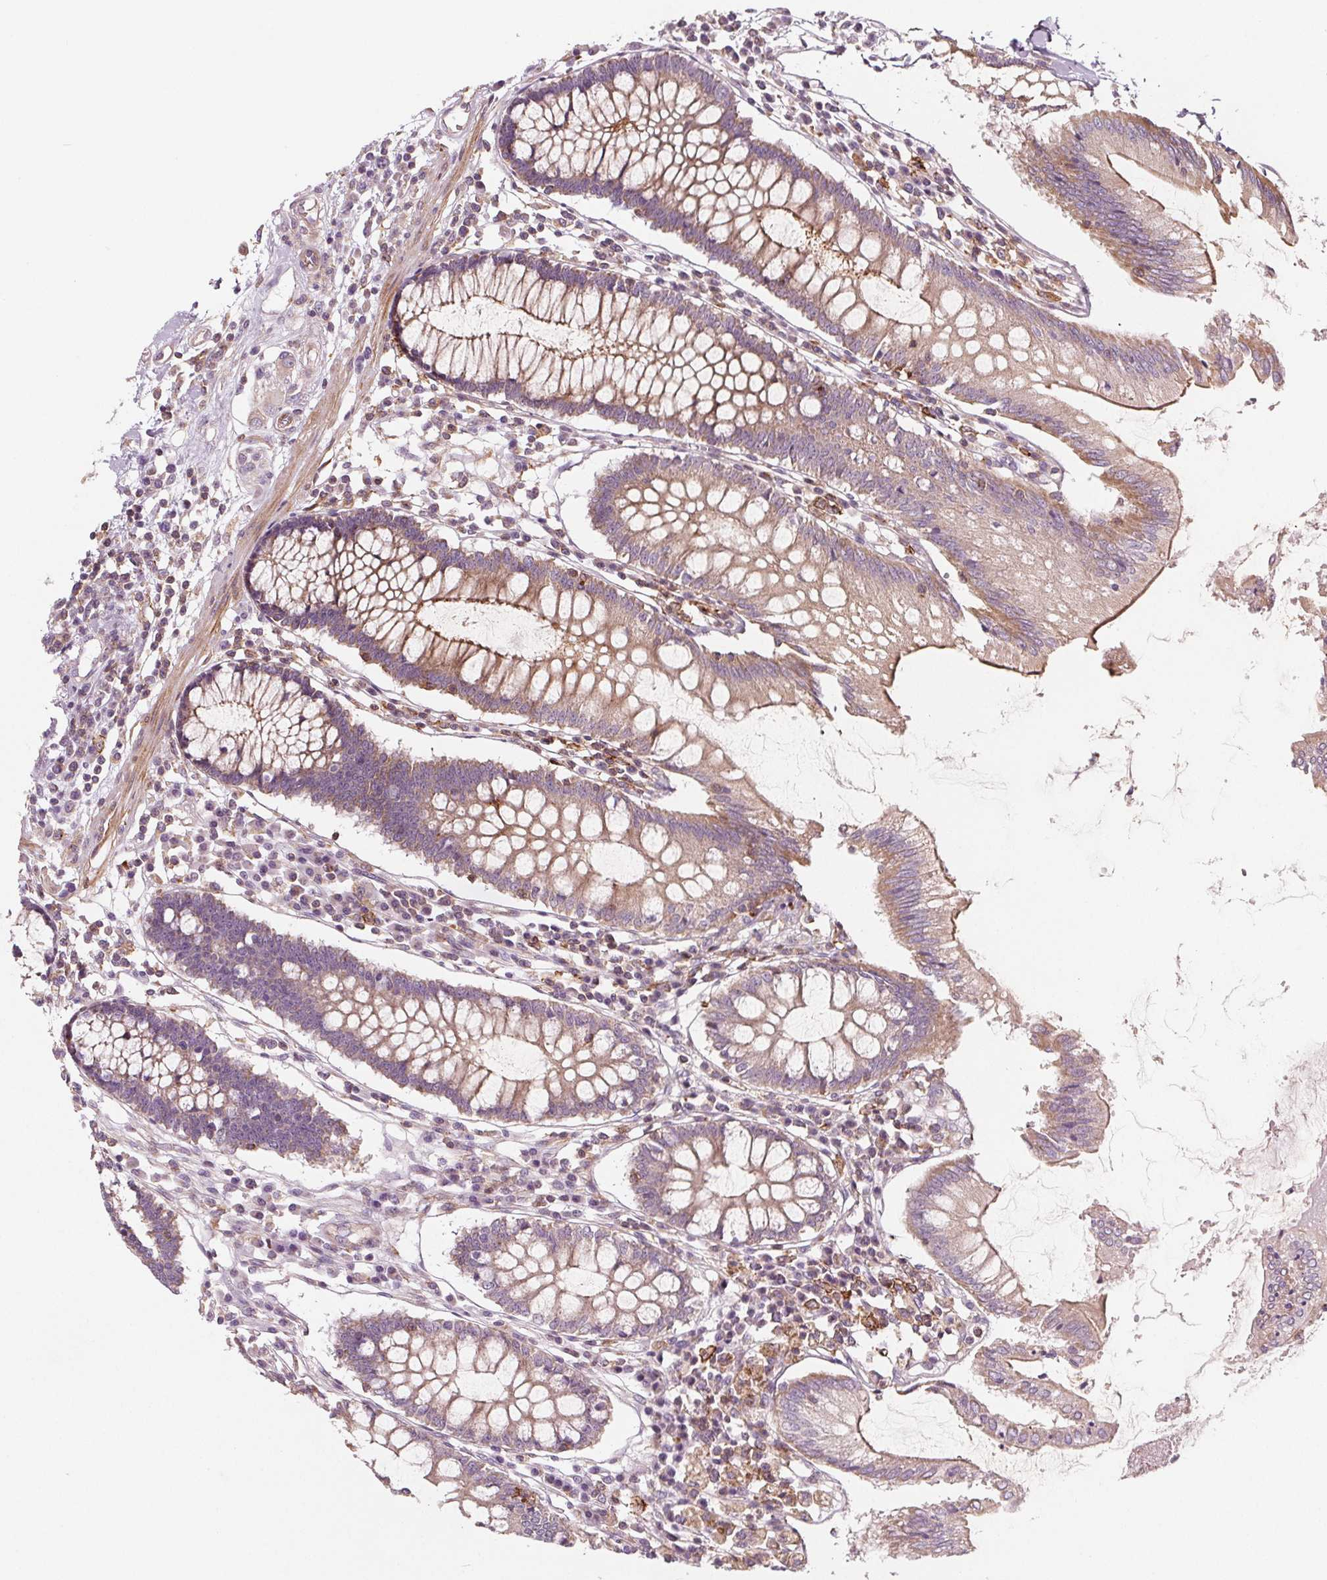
{"staining": {"intensity": "weak", "quantity": "25%-75%", "location": "cytoplasmic/membranous"}, "tissue": "colon", "cell_type": "Endothelial cells", "image_type": "normal", "snomed": [{"axis": "morphology", "description": "Normal tissue, NOS"}, {"axis": "morphology", "description": "Adenocarcinoma, NOS"}, {"axis": "topography", "description": "Colon"}], "caption": "Colon stained for a protein demonstrates weak cytoplasmic/membranous positivity in endothelial cells. (IHC, brightfield microscopy, high magnification).", "gene": "ADAM33", "patient": {"sex": "male", "age": 83}}